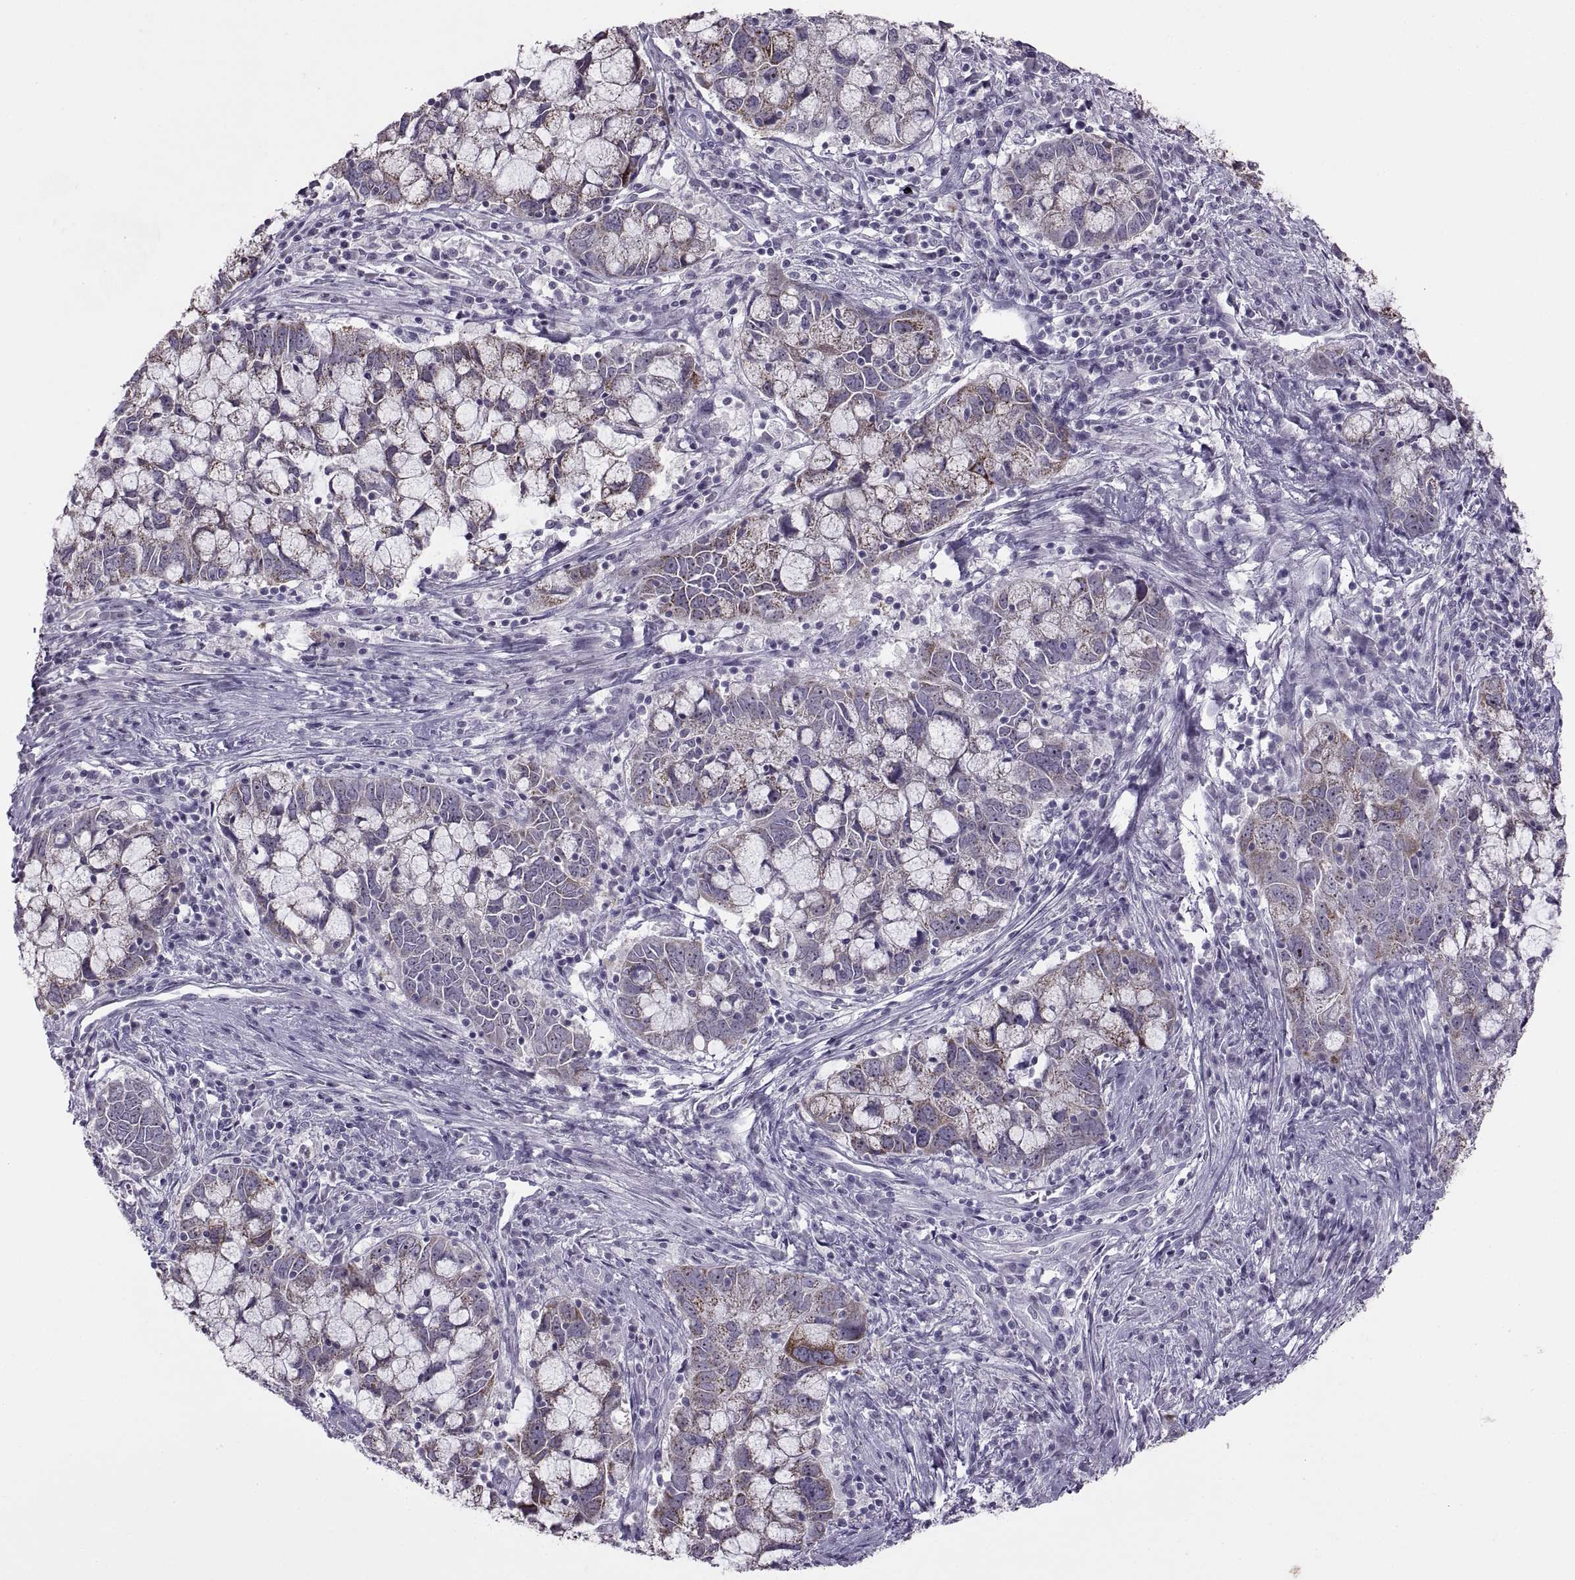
{"staining": {"intensity": "moderate", "quantity": "25%-75%", "location": "cytoplasmic/membranous"}, "tissue": "cervical cancer", "cell_type": "Tumor cells", "image_type": "cancer", "snomed": [{"axis": "morphology", "description": "Adenocarcinoma, NOS"}, {"axis": "topography", "description": "Cervix"}], "caption": "Cervical cancer stained with a protein marker demonstrates moderate staining in tumor cells.", "gene": "ASIC2", "patient": {"sex": "female", "age": 40}}